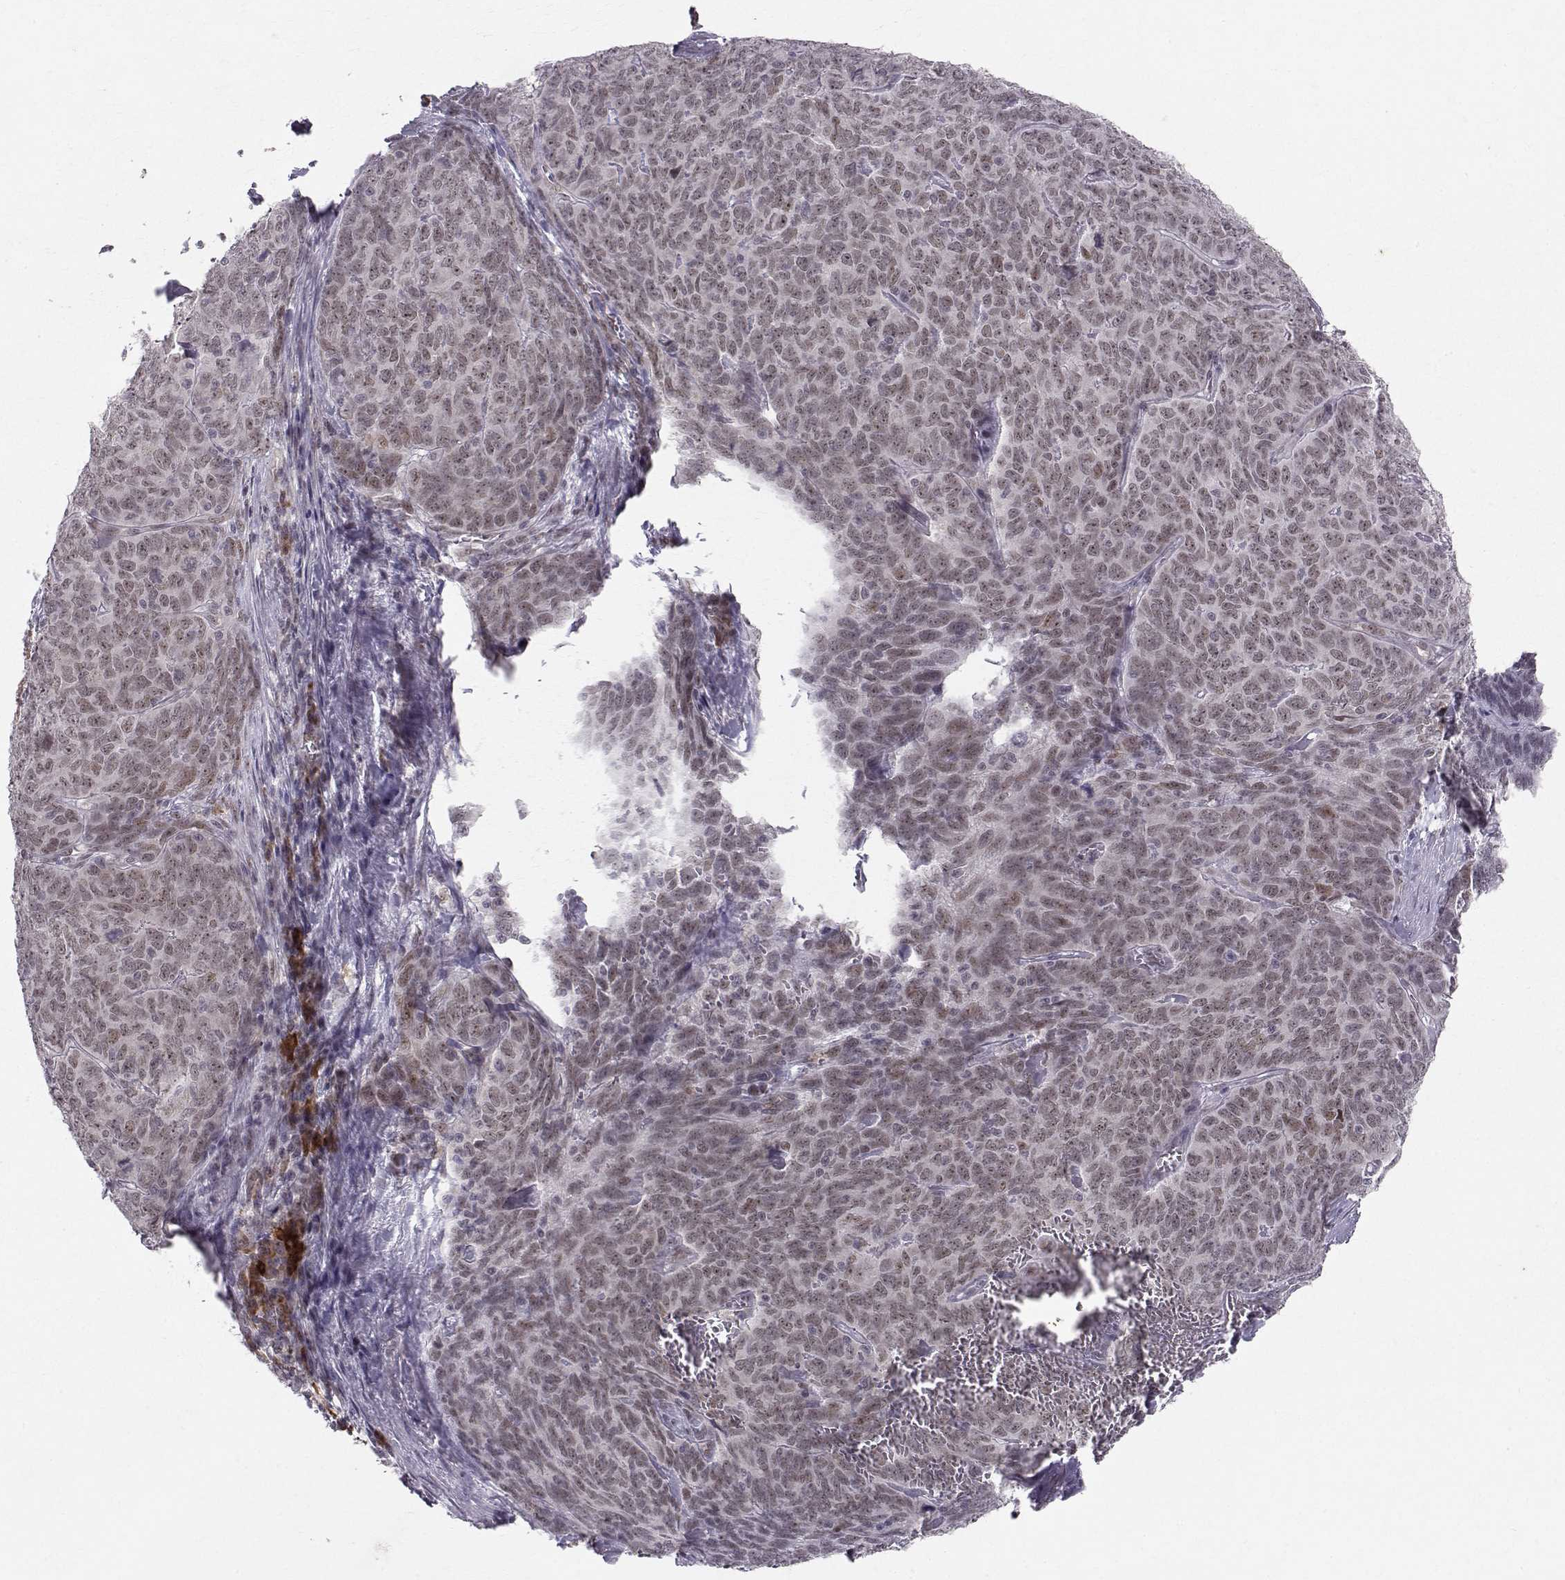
{"staining": {"intensity": "weak", "quantity": "<25%", "location": "nuclear"}, "tissue": "skin cancer", "cell_type": "Tumor cells", "image_type": "cancer", "snomed": [{"axis": "morphology", "description": "Squamous cell carcinoma, NOS"}, {"axis": "topography", "description": "Skin"}, {"axis": "topography", "description": "Anal"}], "caption": "This histopathology image is of skin squamous cell carcinoma stained with IHC to label a protein in brown with the nuclei are counter-stained blue. There is no staining in tumor cells. (DAB IHC with hematoxylin counter stain).", "gene": "RPP38", "patient": {"sex": "female", "age": 51}}